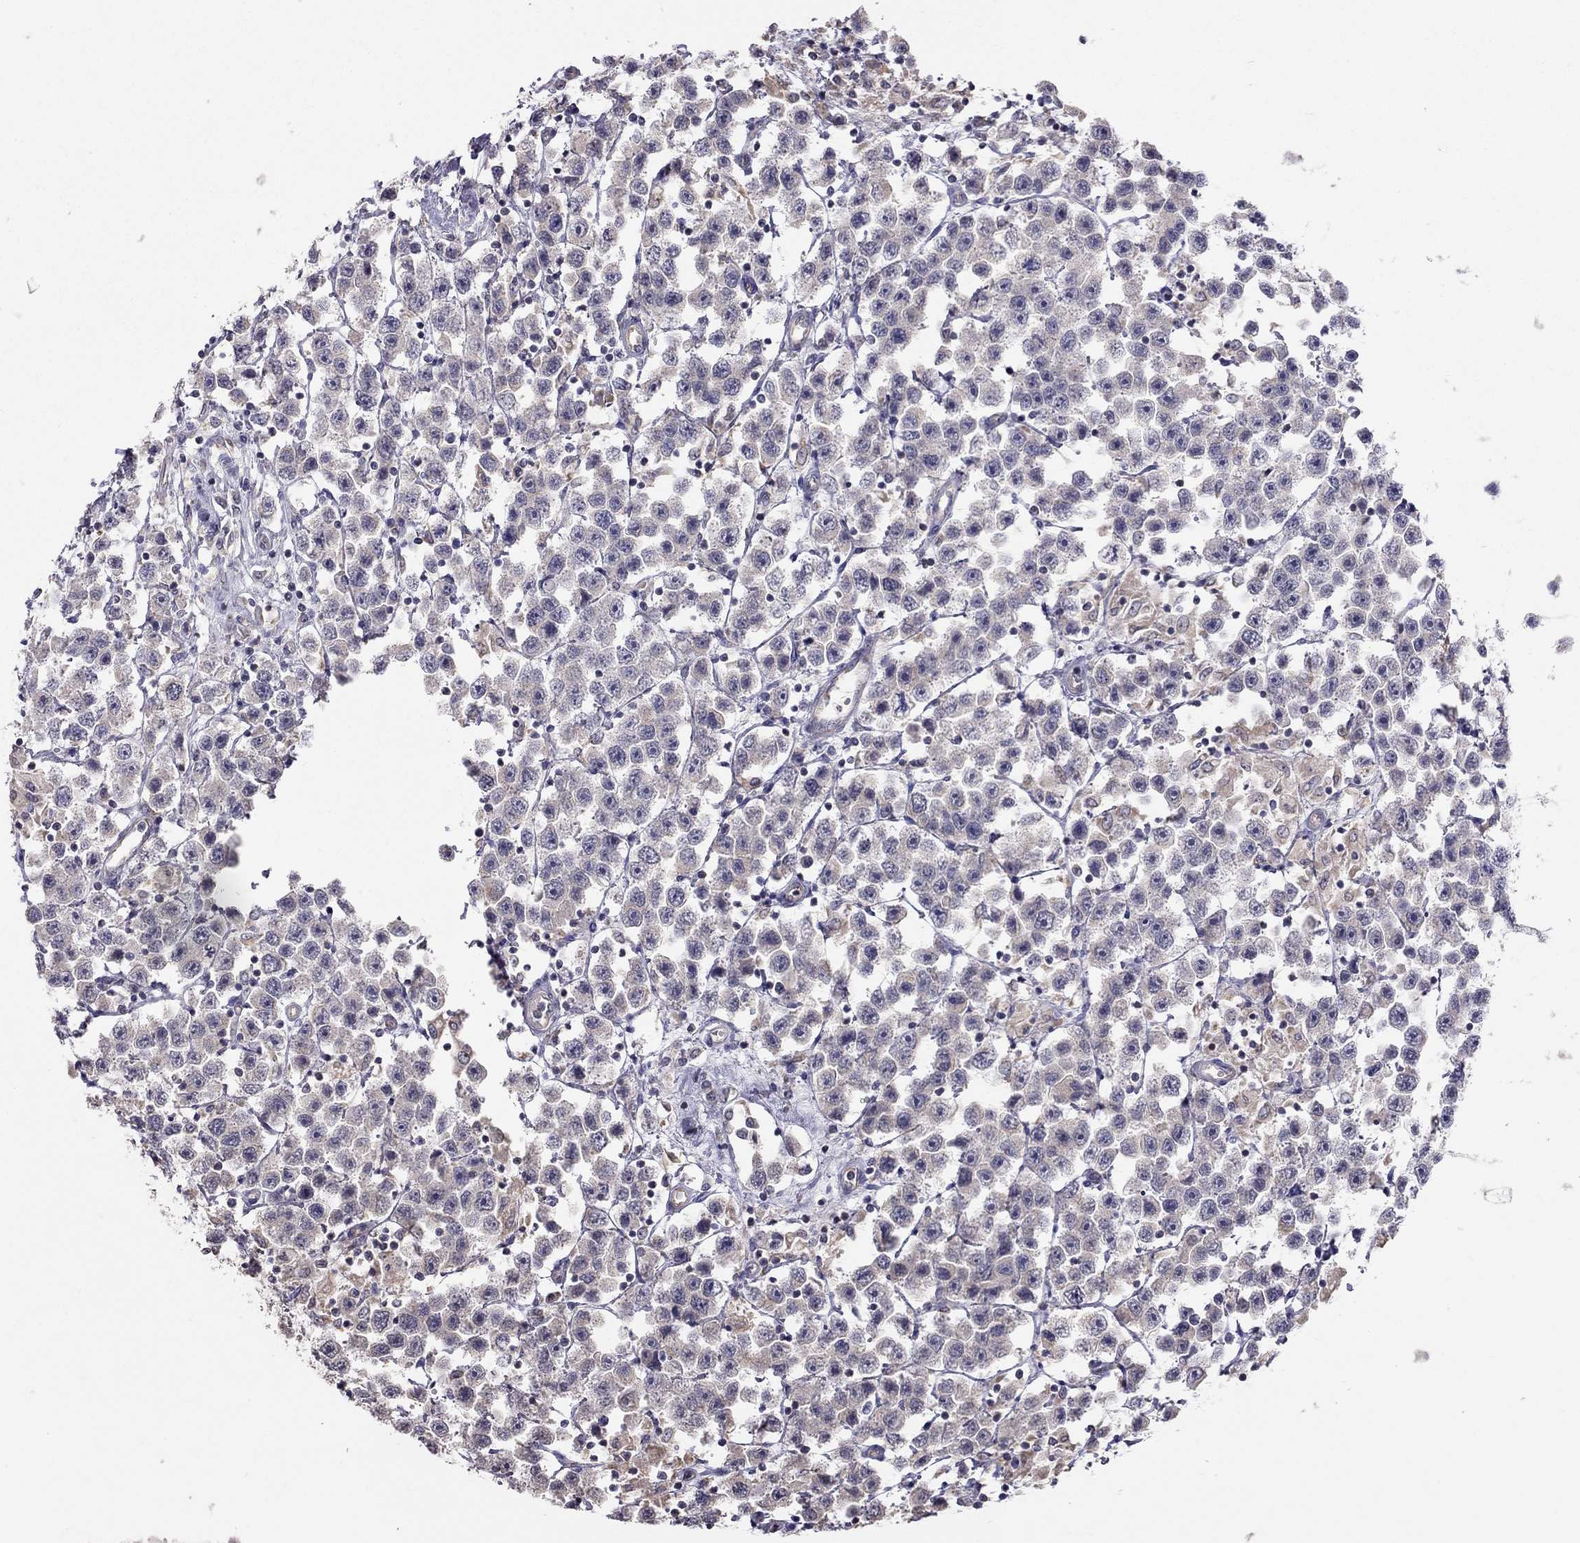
{"staining": {"intensity": "weak", "quantity": "<25%", "location": "cytoplasmic/membranous"}, "tissue": "testis cancer", "cell_type": "Tumor cells", "image_type": "cancer", "snomed": [{"axis": "morphology", "description": "Seminoma, NOS"}, {"axis": "topography", "description": "Testis"}], "caption": "This is a image of immunohistochemistry (IHC) staining of testis cancer (seminoma), which shows no expression in tumor cells. The staining is performed using DAB brown chromogen with nuclei counter-stained in using hematoxylin.", "gene": "LRIT3", "patient": {"sex": "male", "age": 45}}